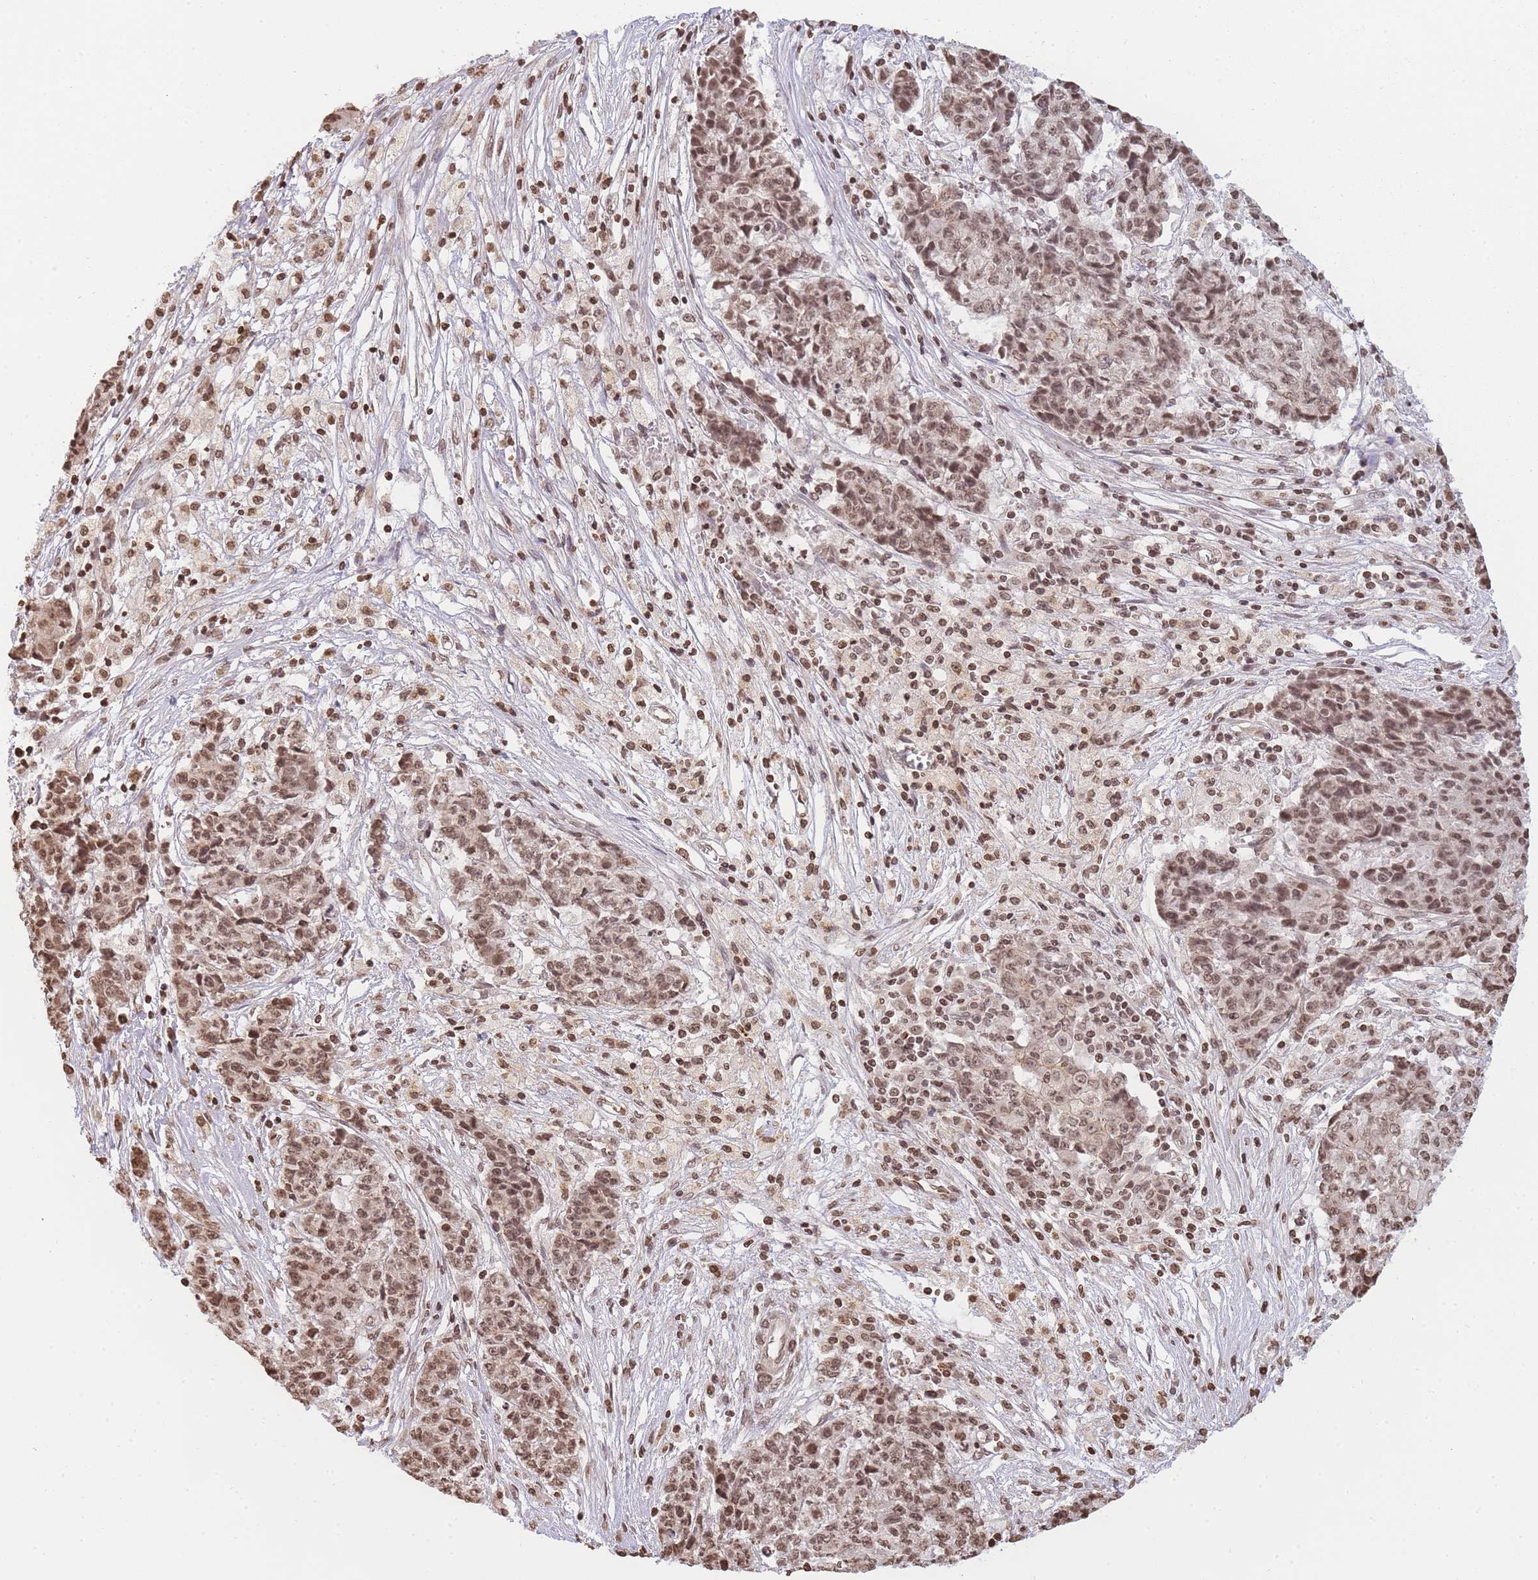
{"staining": {"intensity": "moderate", "quantity": ">75%", "location": "nuclear"}, "tissue": "ovarian cancer", "cell_type": "Tumor cells", "image_type": "cancer", "snomed": [{"axis": "morphology", "description": "Carcinoma, endometroid"}, {"axis": "topography", "description": "Ovary"}], "caption": "Brown immunohistochemical staining in endometroid carcinoma (ovarian) displays moderate nuclear staining in approximately >75% of tumor cells.", "gene": "WWTR1", "patient": {"sex": "female", "age": 42}}